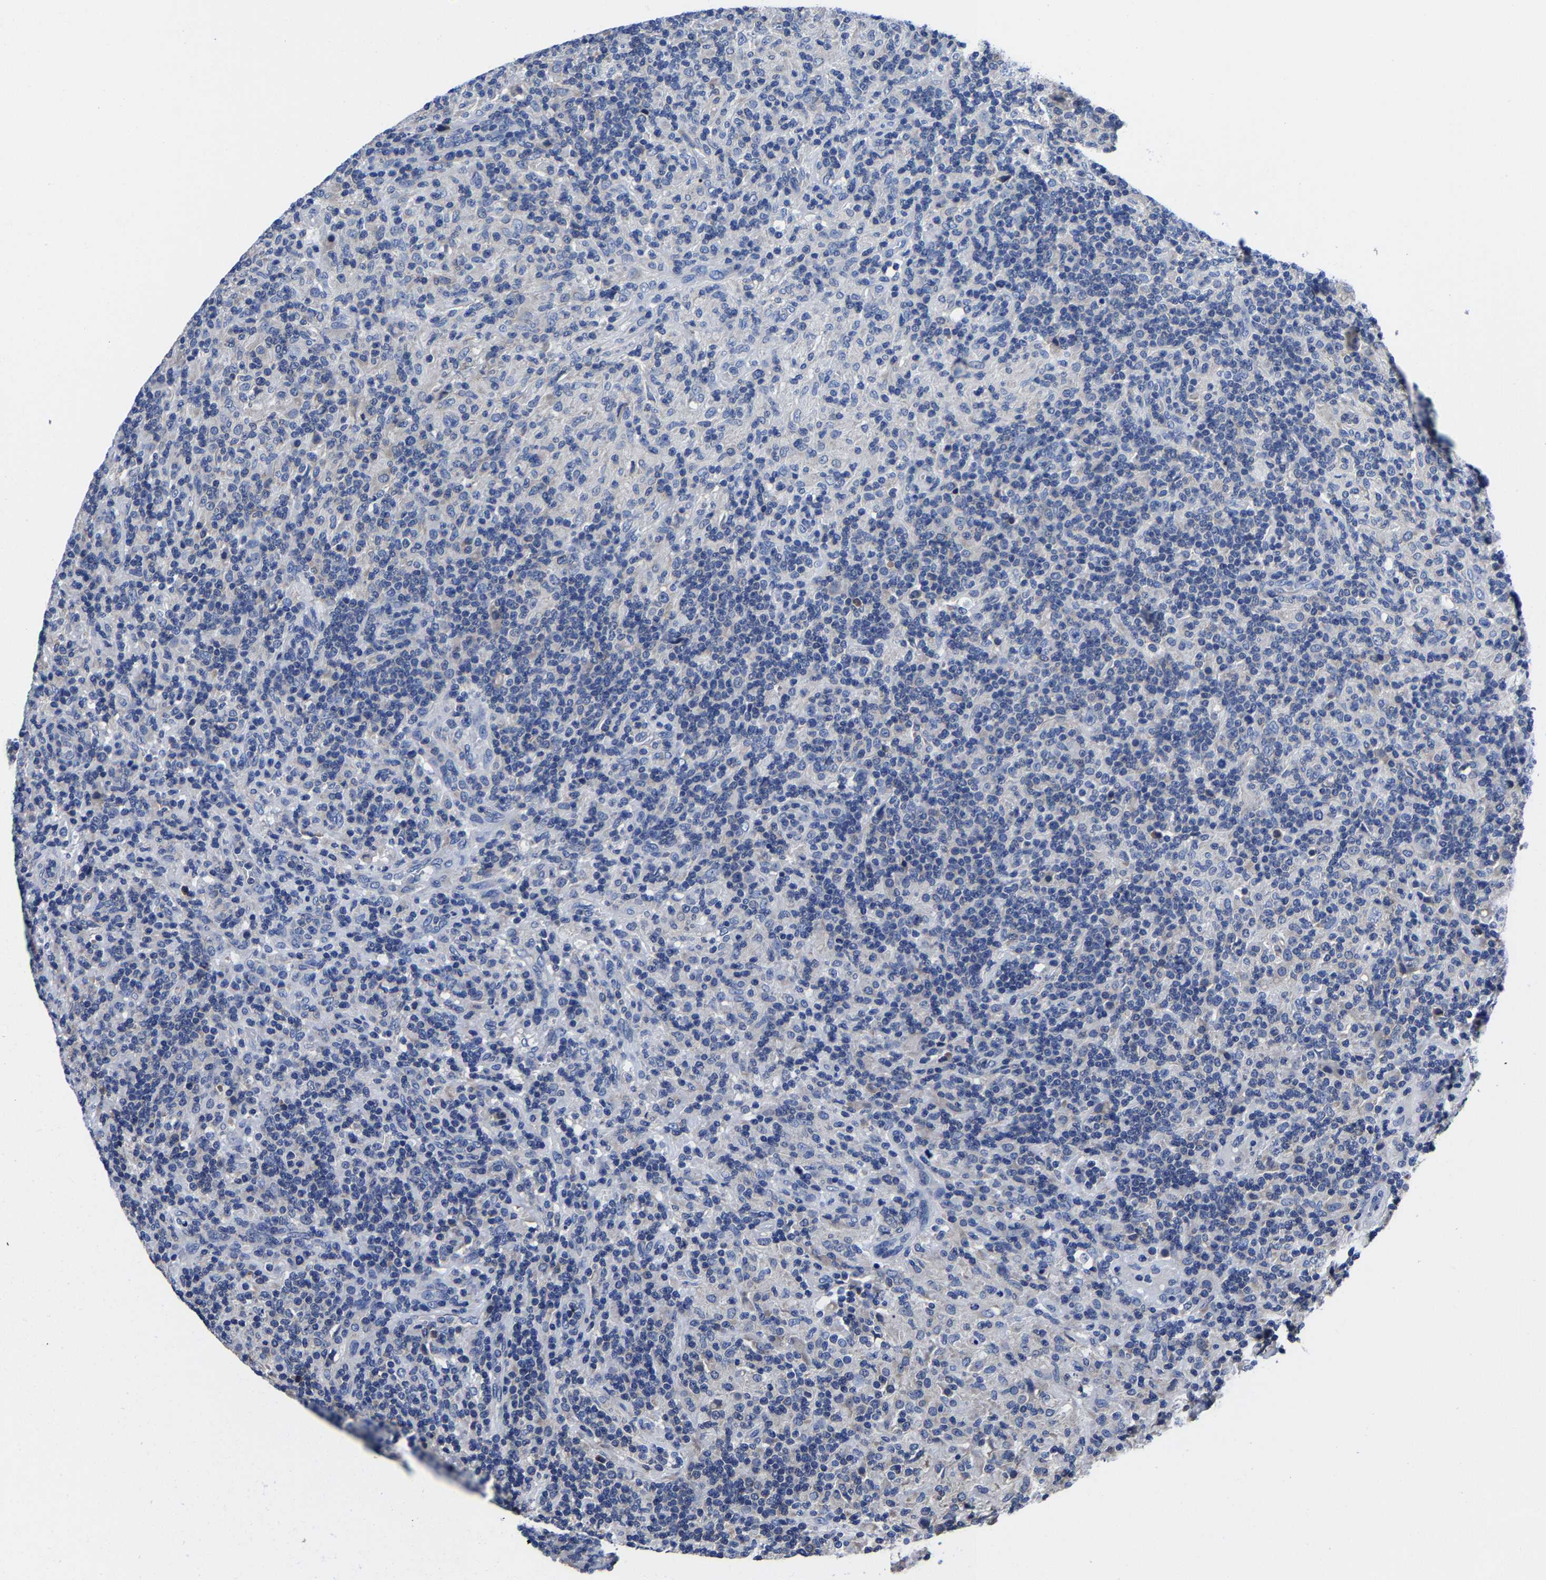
{"staining": {"intensity": "negative", "quantity": "none", "location": "none"}, "tissue": "lymphoma", "cell_type": "Tumor cells", "image_type": "cancer", "snomed": [{"axis": "morphology", "description": "Hodgkin's disease, NOS"}, {"axis": "topography", "description": "Lymph node"}], "caption": "DAB (3,3'-diaminobenzidine) immunohistochemical staining of lymphoma exhibits no significant staining in tumor cells. (DAB (3,3'-diaminobenzidine) immunohistochemistry with hematoxylin counter stain).", "gene": "SRPK2", "patient": {"sex": "male", "age": 70}}